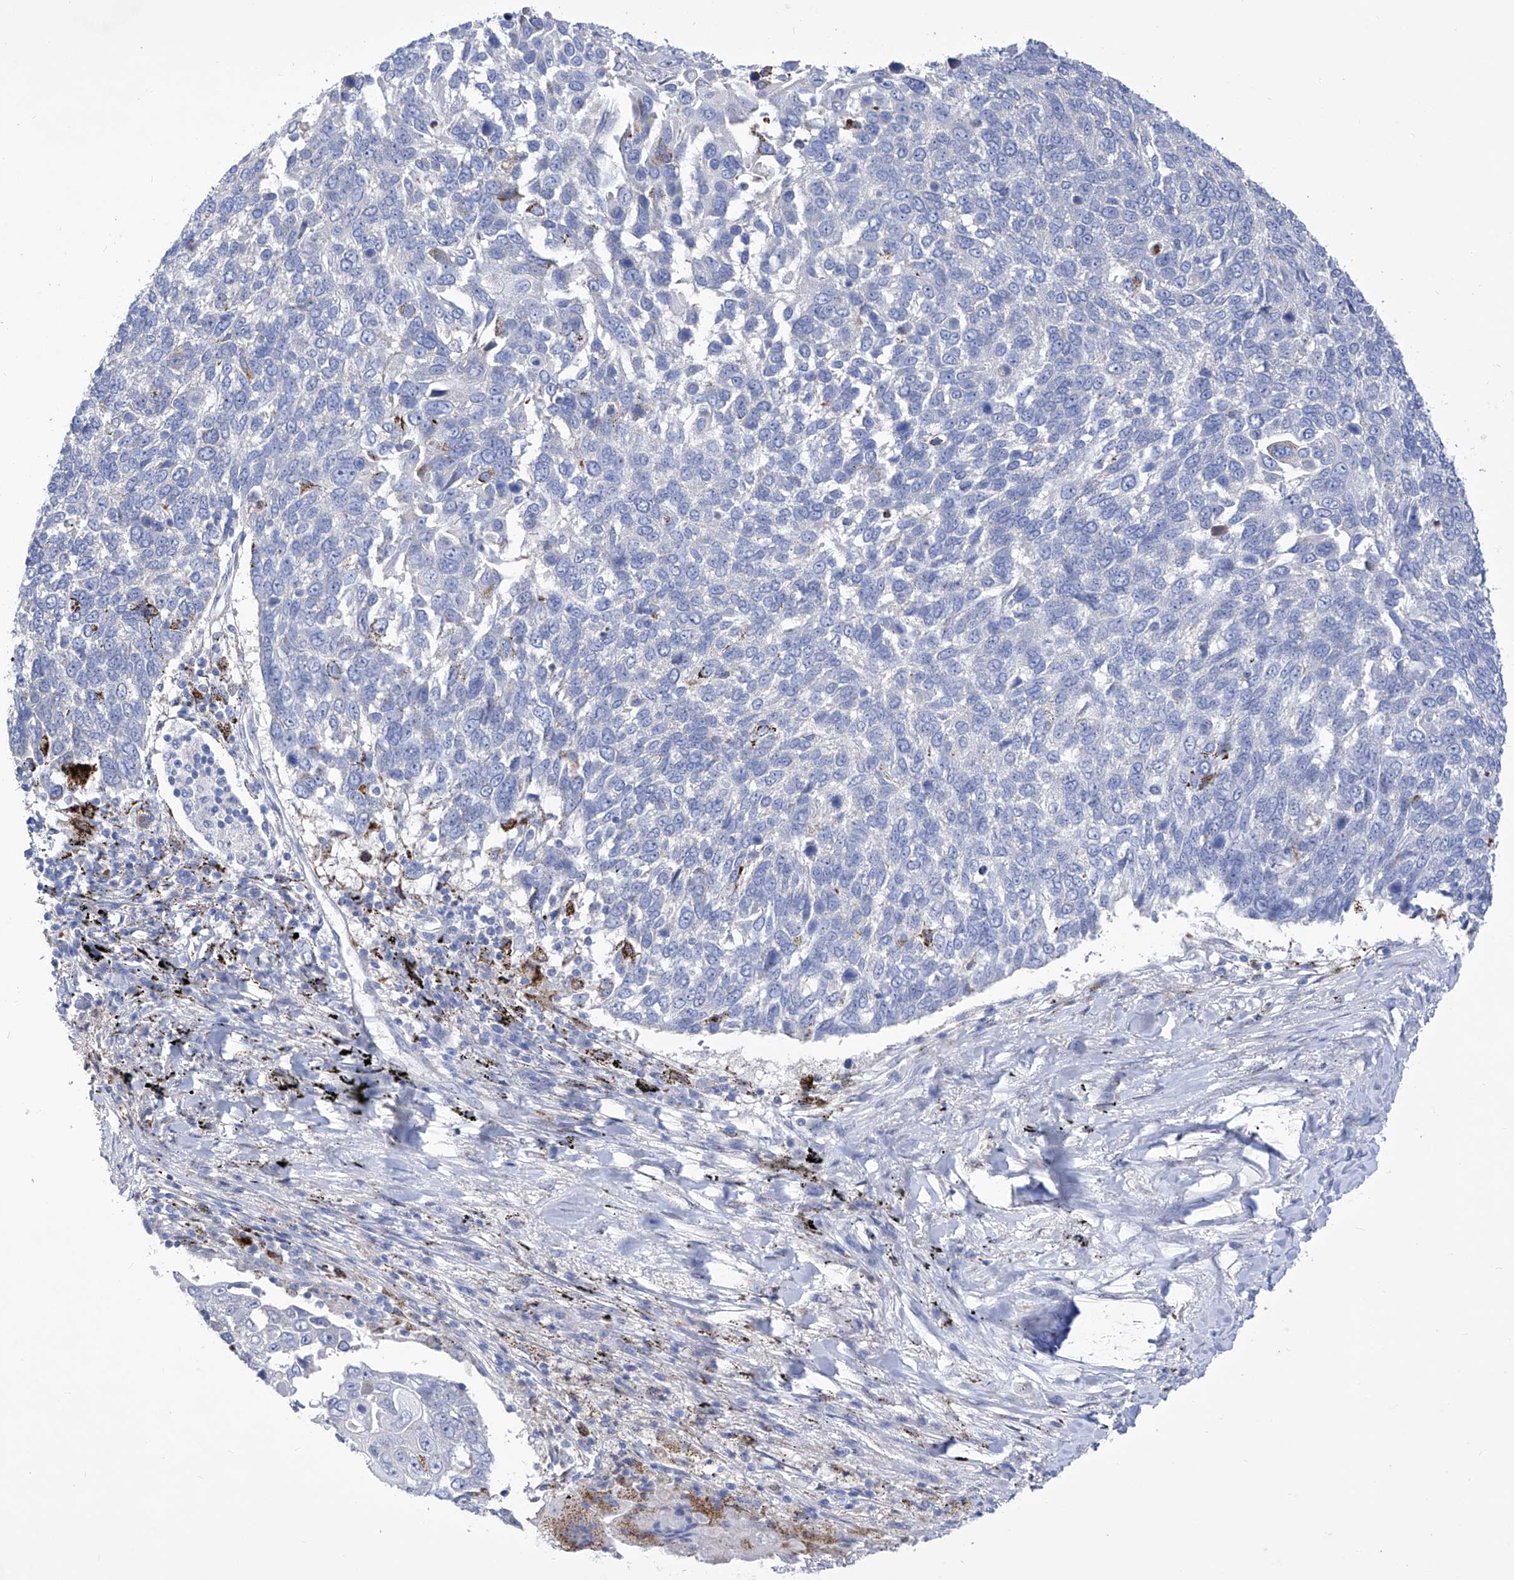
{"staining": {"intensity": "negative", "quantity": "none", "location": "none"}, "tissue": "lung cancer", "cell_type": "Tumor cells", "image_type": "cancer", "snomed": [{"axis": "morphology", "description": "Squamous cell carcinoma, NOS"}, {"axis": "topography", "description": "Lung"}], "caption": "IHC micrograph of lung cancer (squamous cell carcinoma) stained for a protein (brown), which exhibits no staining in tumor cells. (DAB (3,3'-diaminobenzidine) immunohistochemistry (IHC) with hematoxylin counter stain).", "gene": "C1orf87", "patient": {"sex": "male", "age": 66}}